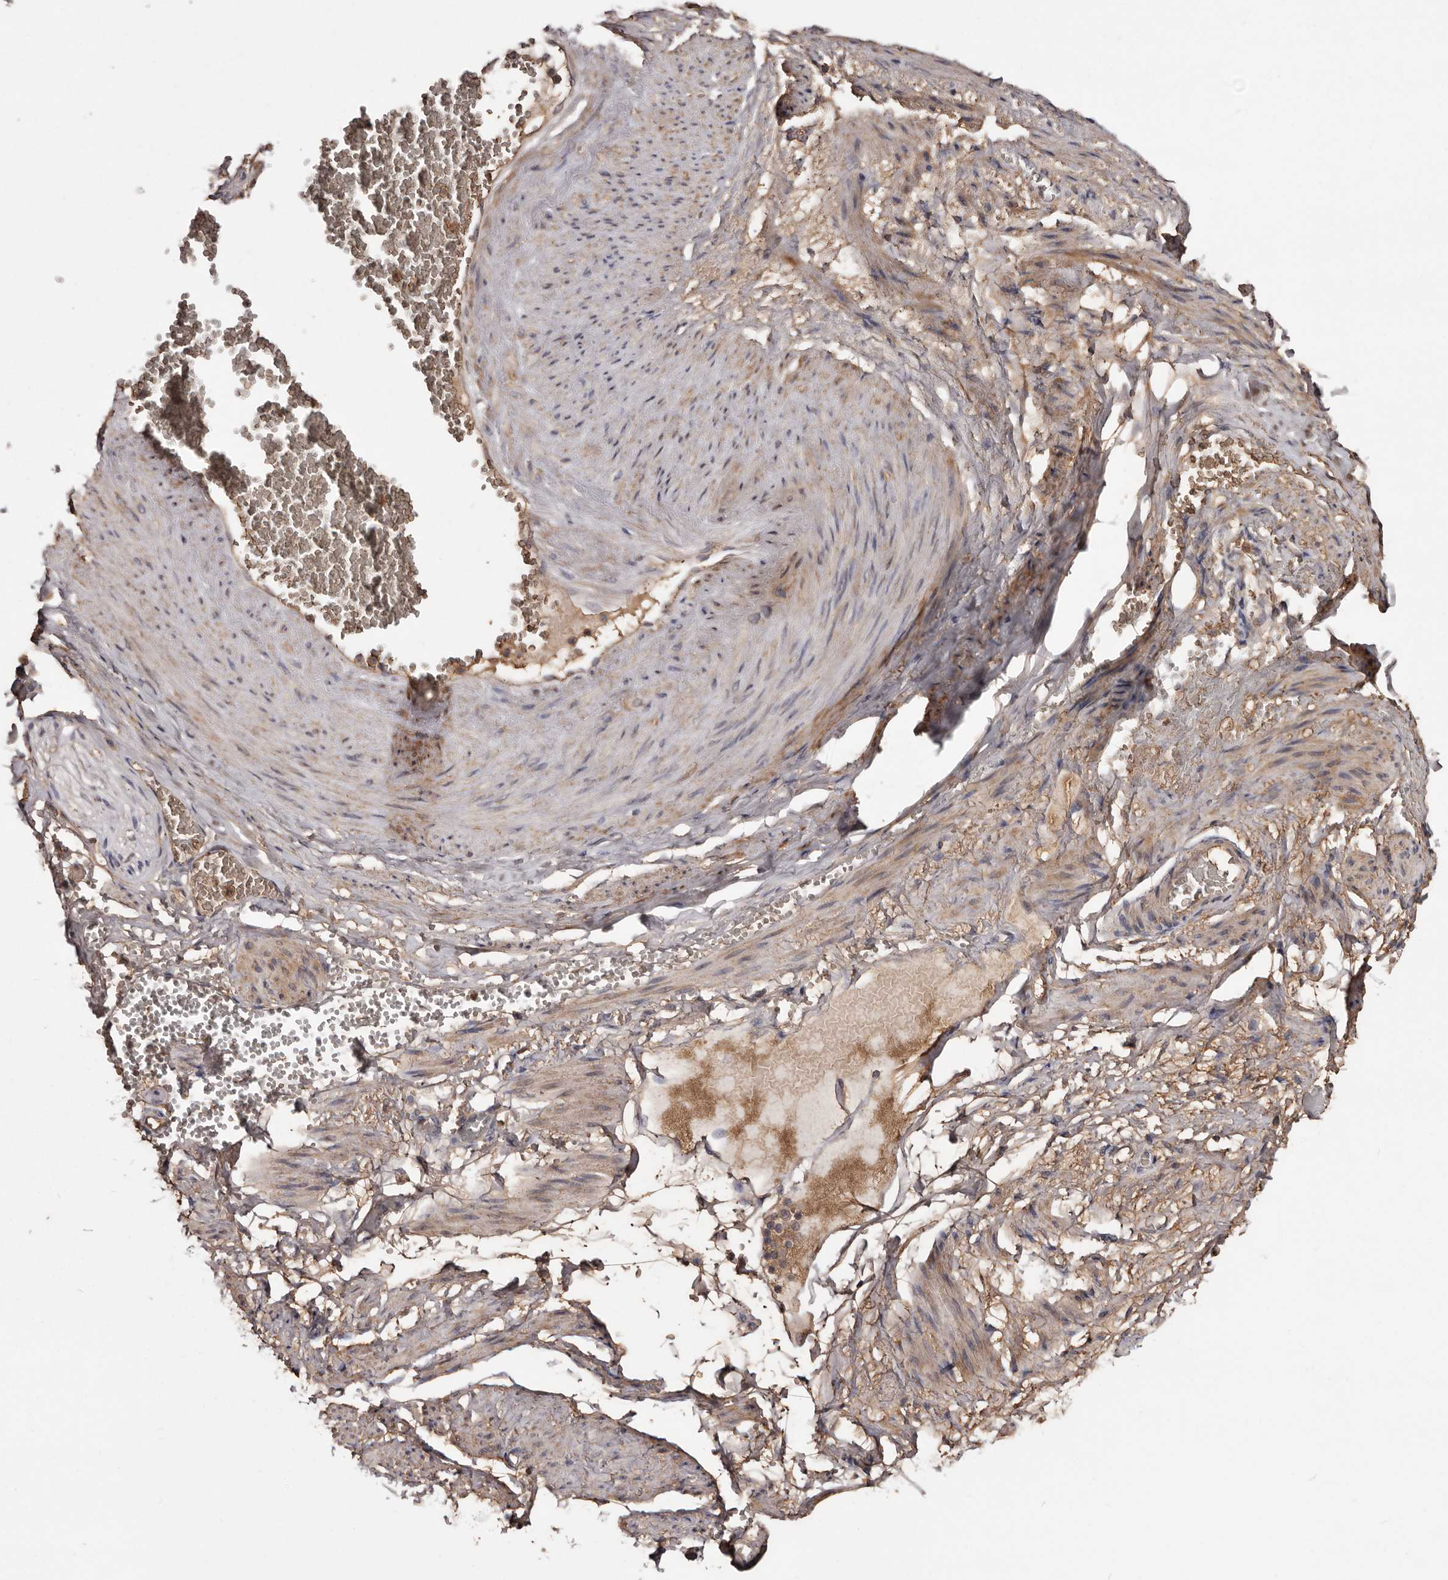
{"staining": {"intensity": "weak", "quantity": "25%-75%", "location": "cytoplasmic/membranous"}, "tissue": "soft tissue", "cell_type": "Chondrocytes", "image_type": "normal", "snomed": [{"axis": "morphology", "description": "Normal tissue, NOS"}, {"axis": "topography", "description": "Smooth muscle"}, {"axis": "topography", "description": "Peripheral nerve tissue"}], "caption": "This micrograph demonstrates immunohistochemistry staining of normal soft tissue, with low weak cytoplasmic/membranous positivity in about 25%-75% of chondrocytes.", "gene": "CYP1B1", "patient": {"sex": "female", "age": 39}}